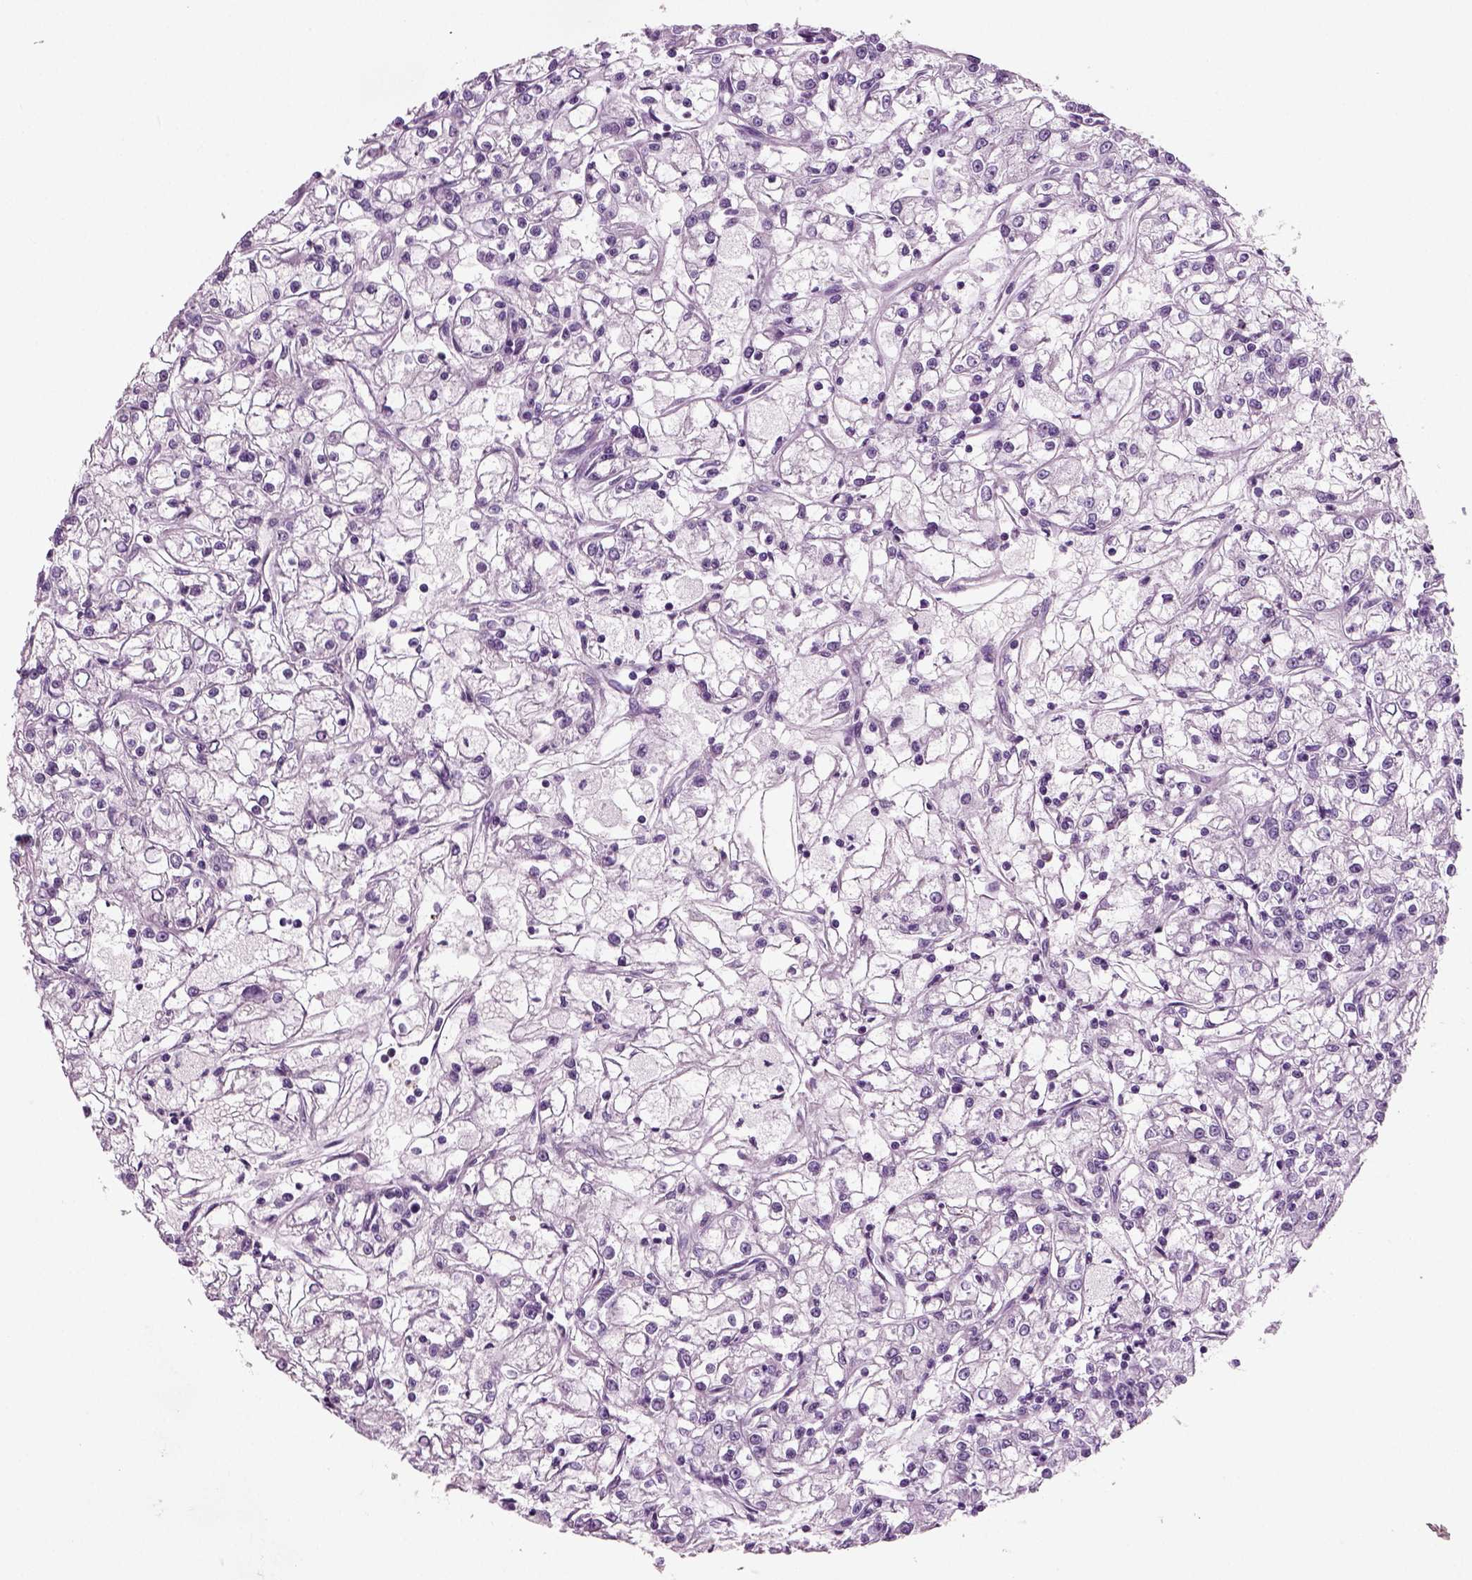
{"staining": {"intensity": "negative", "quantity": "none", "location": "none"}, "tissue": "renal cancer", "cell_type": "Tumor cells", "image_type": "cancer", "snomed": [{"axis": "morphology", "description": "Adenocarcinoma, NOS"}, {"axis": "topography", "description": "Kidney"}], "caption": "This micrograph is of renal cancer stained with IHC to label a protein in brown with the nuclei are counter-stained blue. There is no expression in tumor cells.", "gene": "CRABP1", "patient": {"sex": "female", "age": 59}}